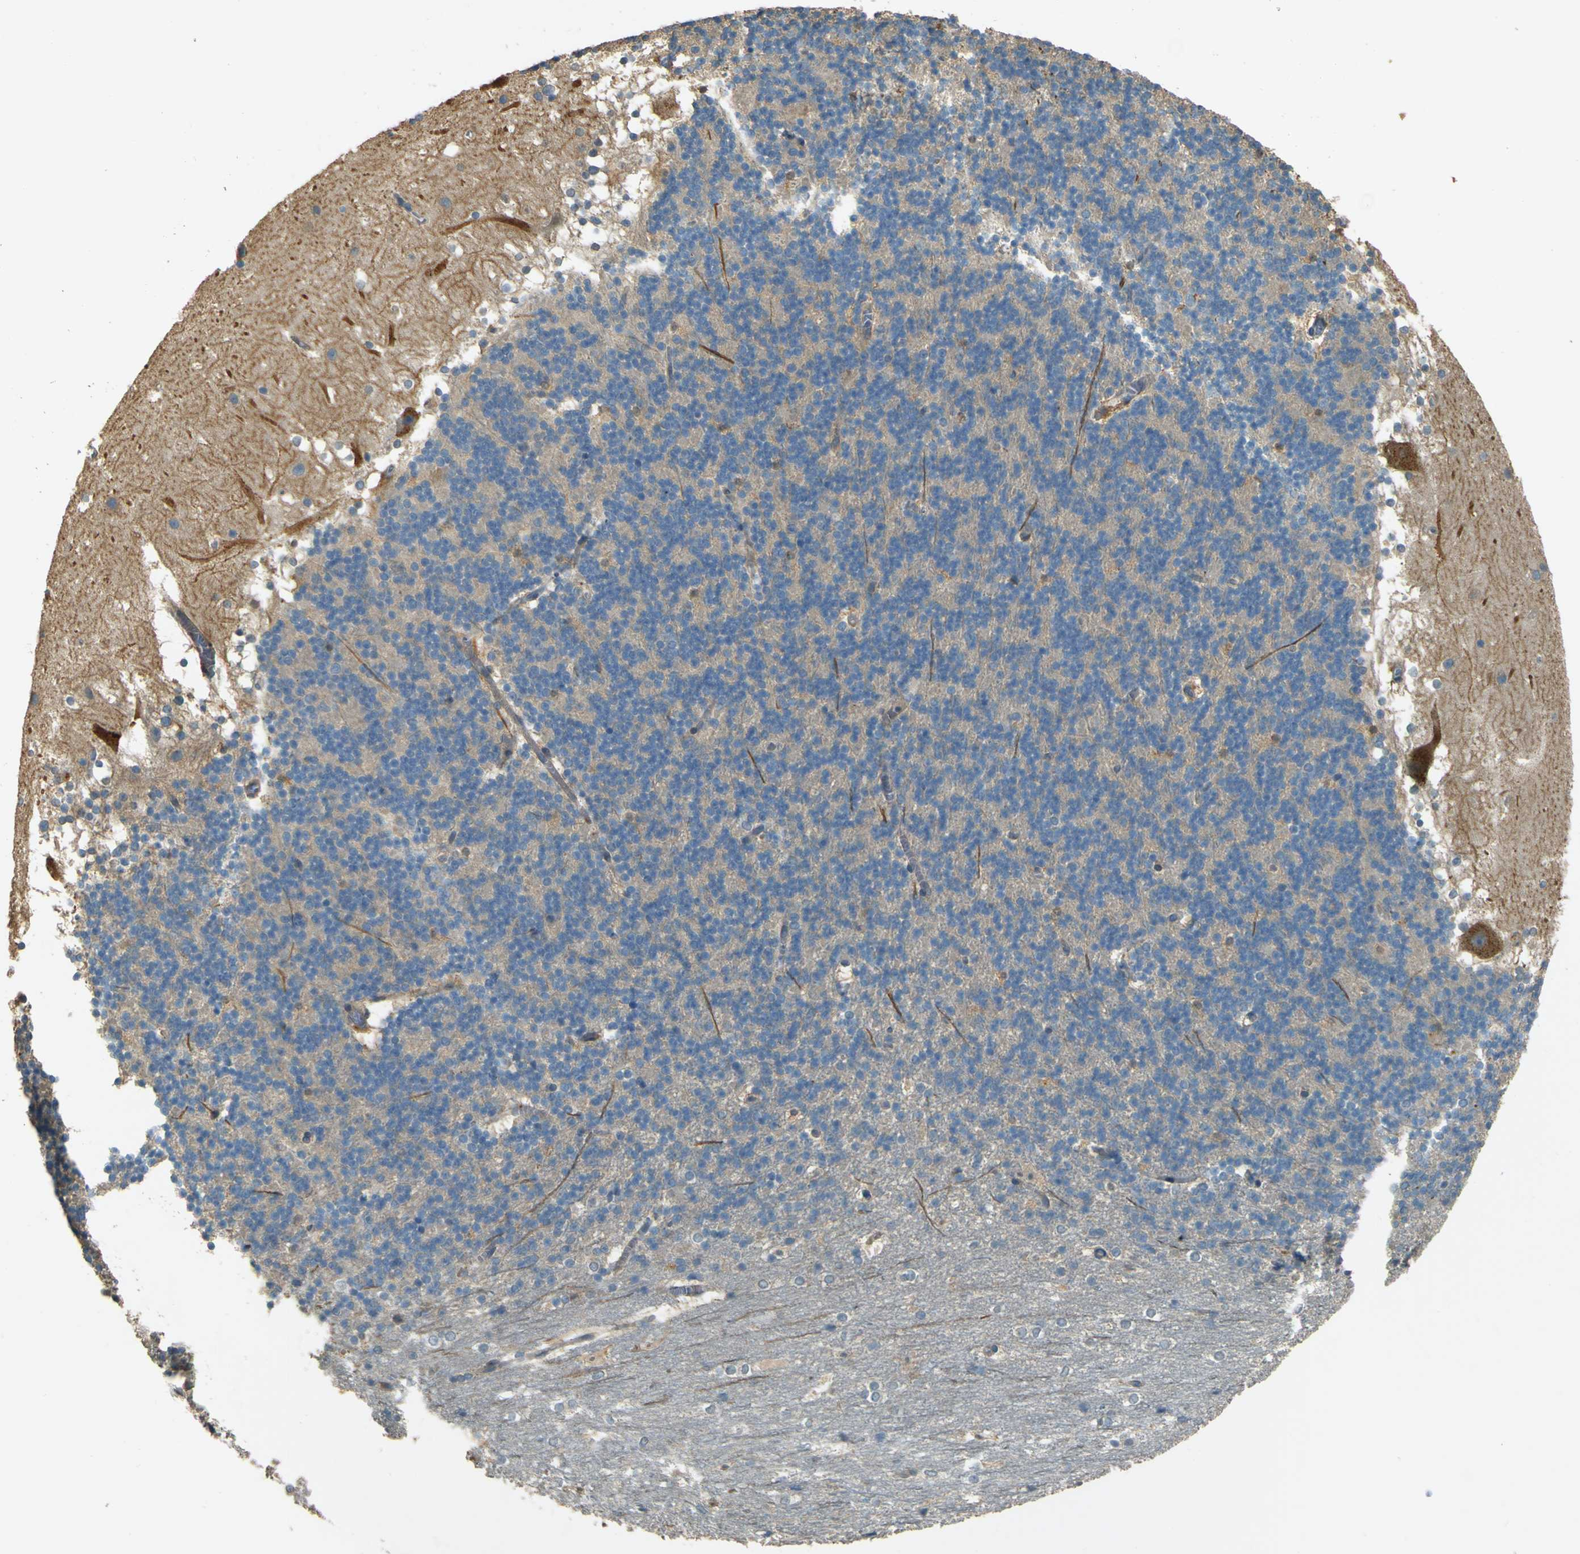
{"staining": {"intensity": "negative", "quantity": "none", "location": "none"}, "tissue": "cerebellum", "cell_type": "Cells in granular layer", "image_type": "normal", "snomed": [{"axis": "morphology", "description": "Normal tissue, NOS"}, {"axis": "topography", "description": "Cerebellum"}], "caption": "Human cerebellum stained for a protein using immunohistochemistry (IHC) demonstrates no expression in cells in granular layer.", "gene": "NEXN", "patient": {"sex": "female", "age": 19}}